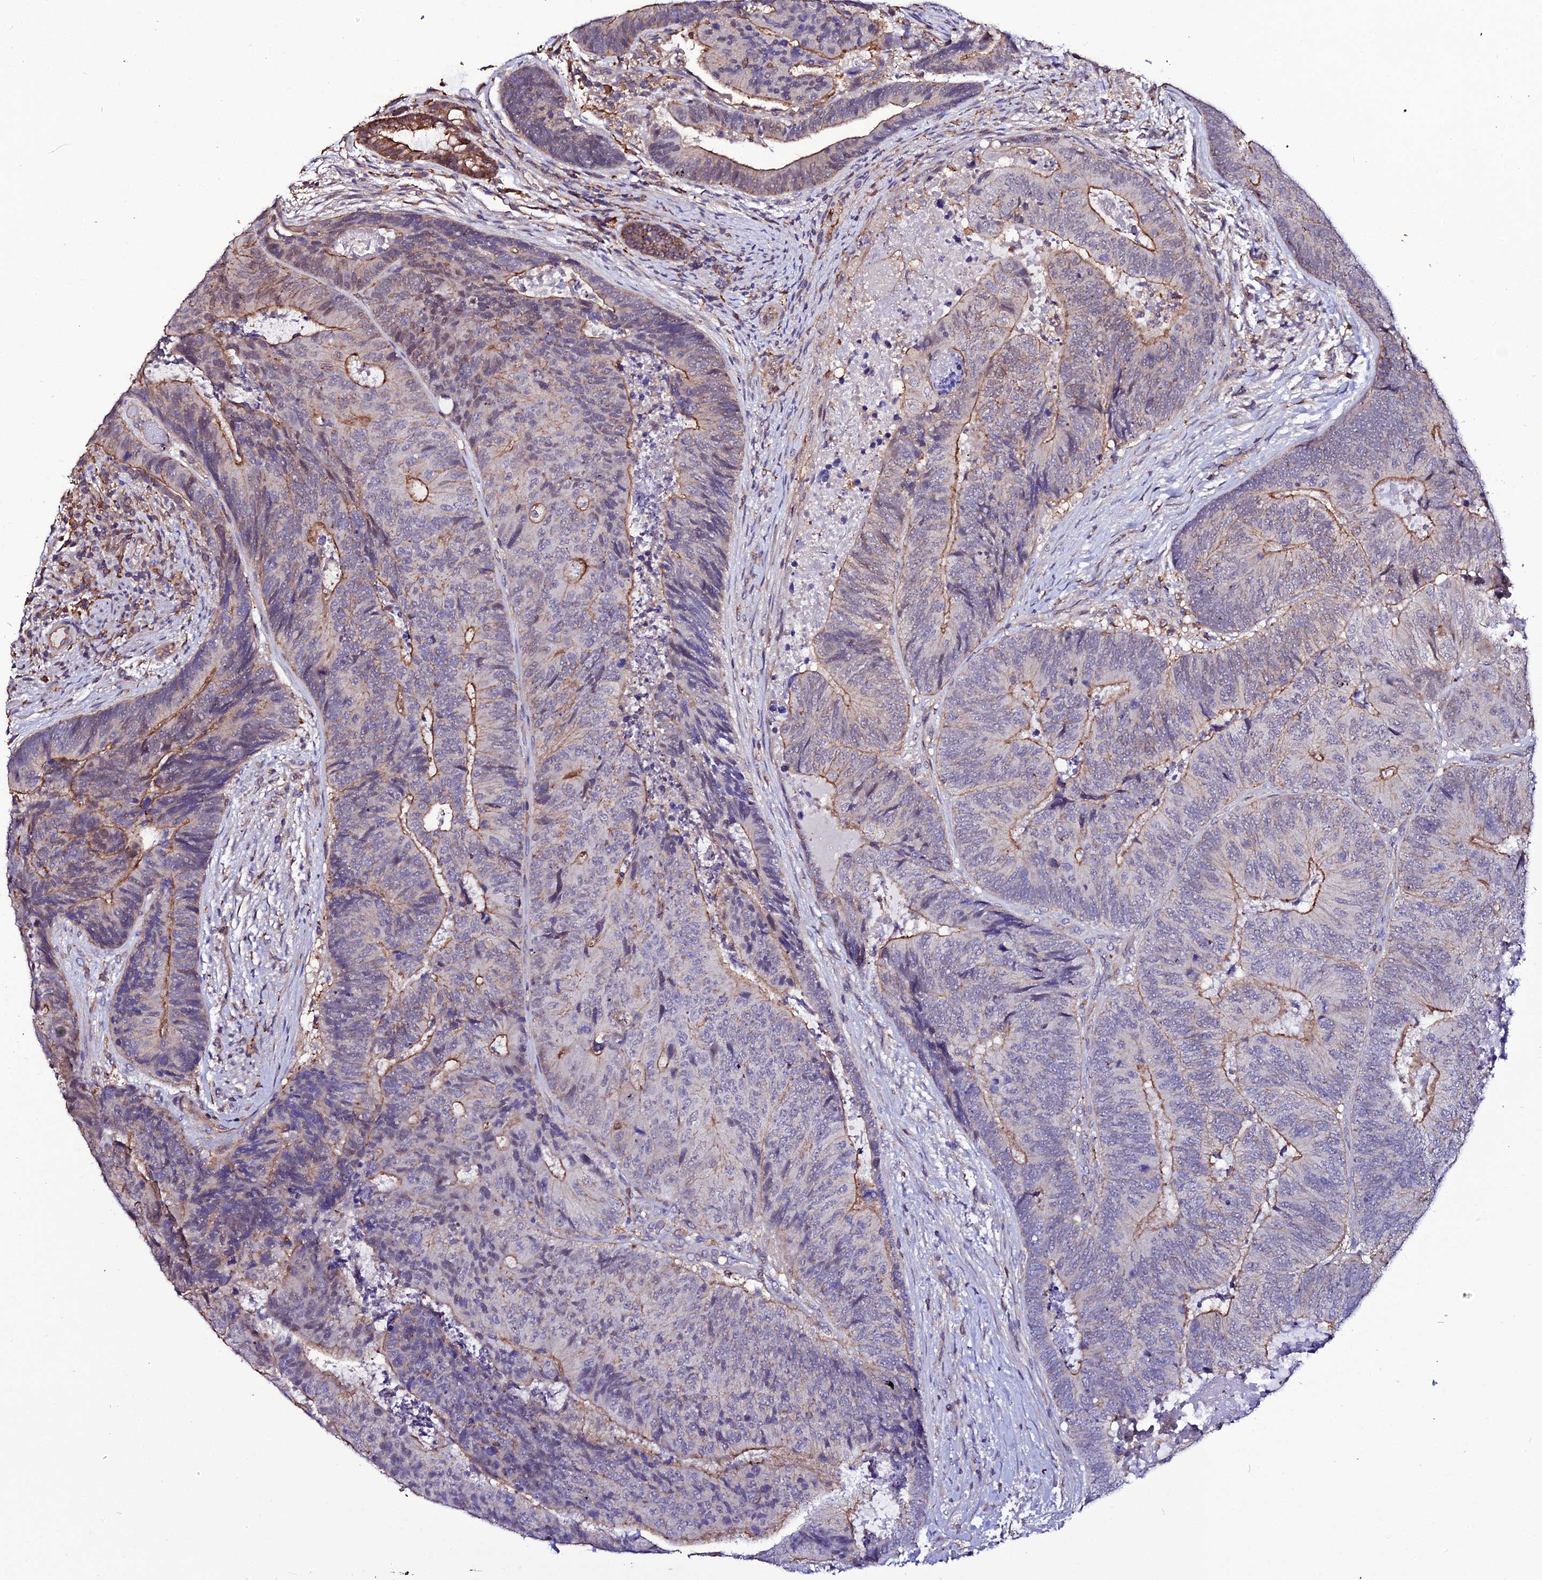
{"staining": {"intensity": "moderate", "quantity": "<25%", "location": "cytoplasmic/membranous"}, "tissue": "colorectal cancer", "cell_type": "Tumor cells", "image_type": "cancer", "snomed": [{"axis": "morphology", "description": "Adenocarcinoma, NOS"}, {"axis": "topography", "description": "Colon"}], "caption": "A brown stain labels moderate cytoplasmic/membranous expression of a protein in human colorectal cancer tumor cells.", "gene": "USP17L15", "patient": {"sex": "female", "age": 67}}